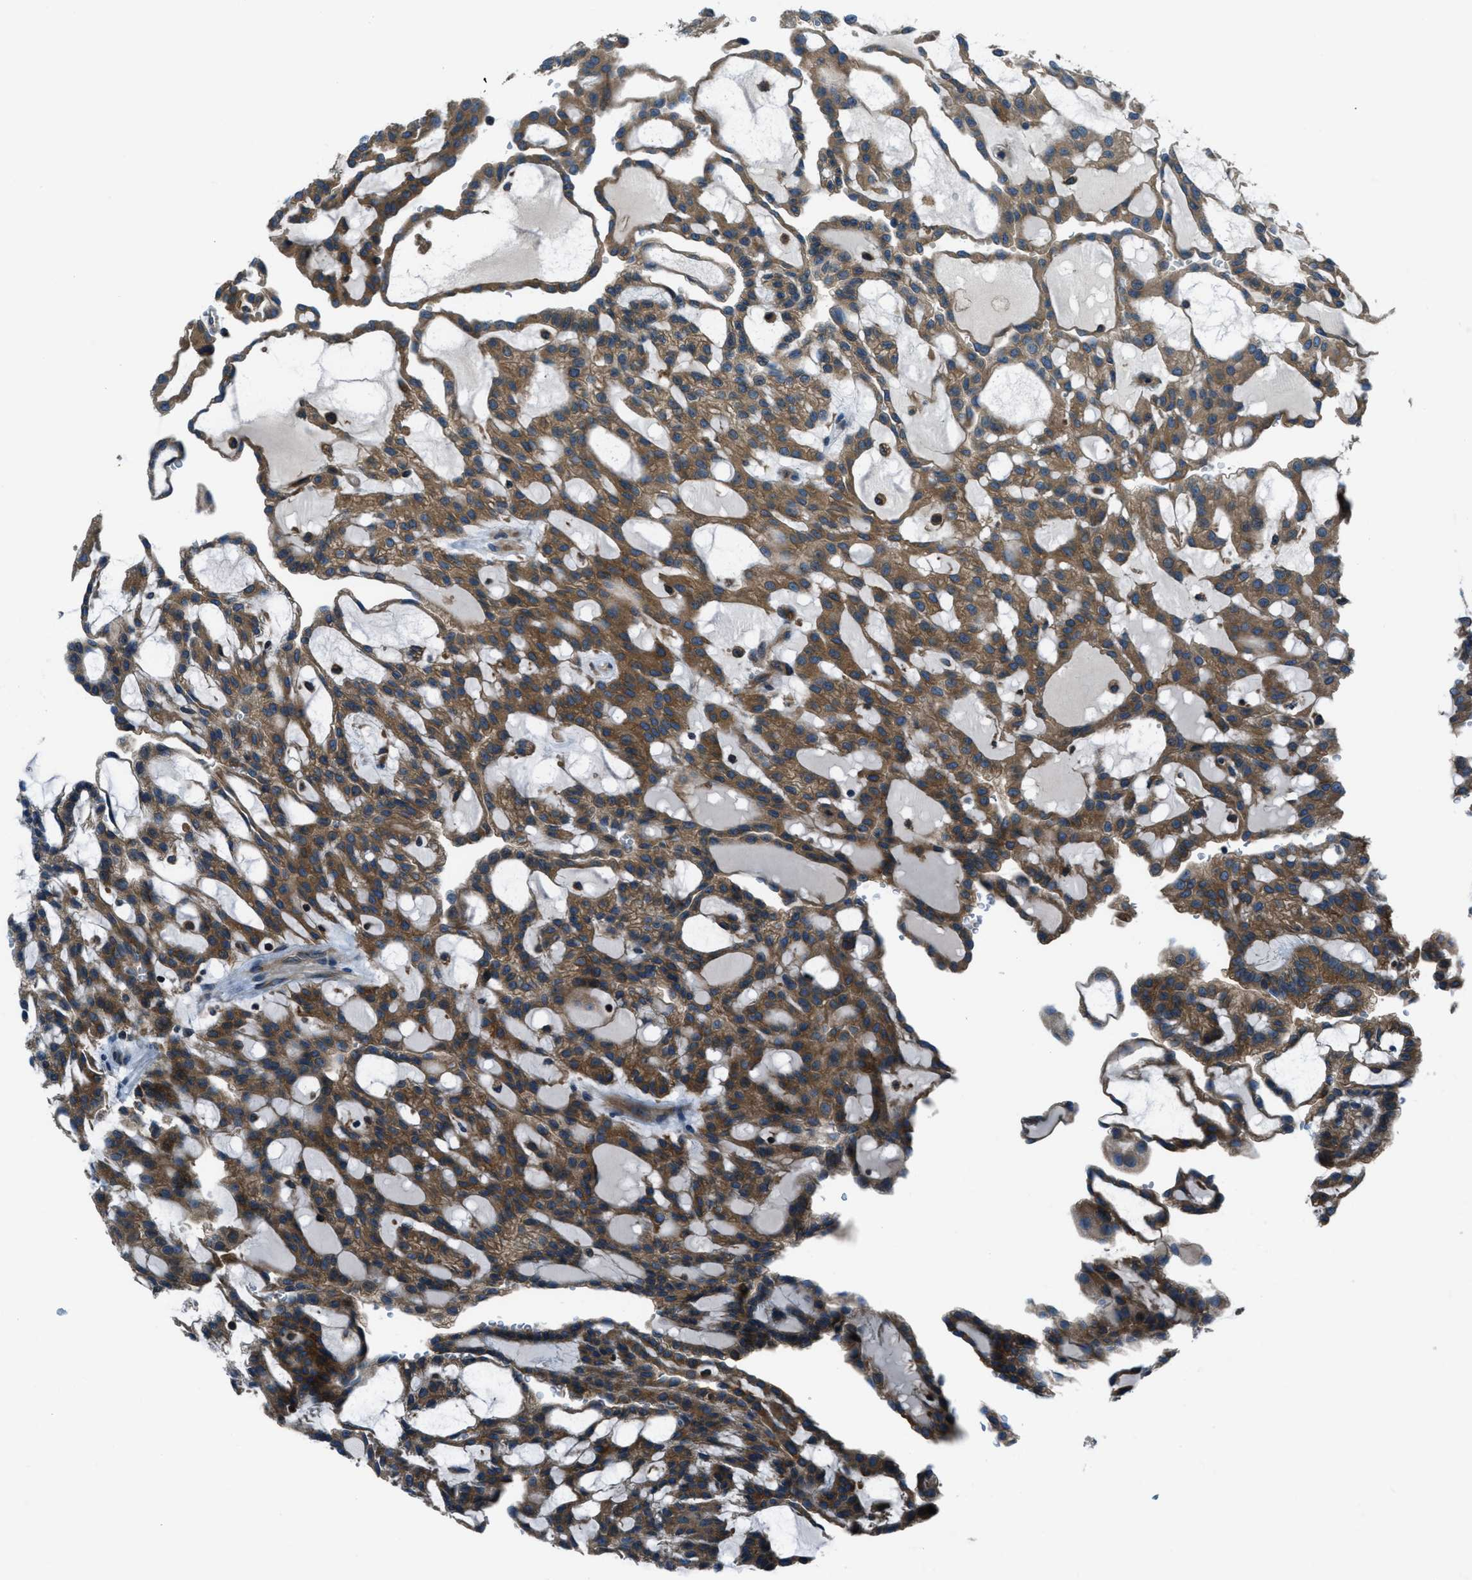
{"staining": {"intensity": "strong", "quantity": ">75%", "location": "cytoplasmic/membranous"}, "tissue": "renal cancer", "cell_type": "Tumor cells", "image_type": "cancer", "snomed": [{"axis": "morphology", "description": "Adenocarcinoma, NOS"}, {"axis": "topography", "description": "Kidney"}], "caption": "A high amount of strong cytoplasmic/membranous expression is appreciated in approximately >75% of tumor cells in renal cancer (adenocarcinoma) tissue.", "gene": "ARFGAP2", "patient": {"sex": "male", "age": 63}}